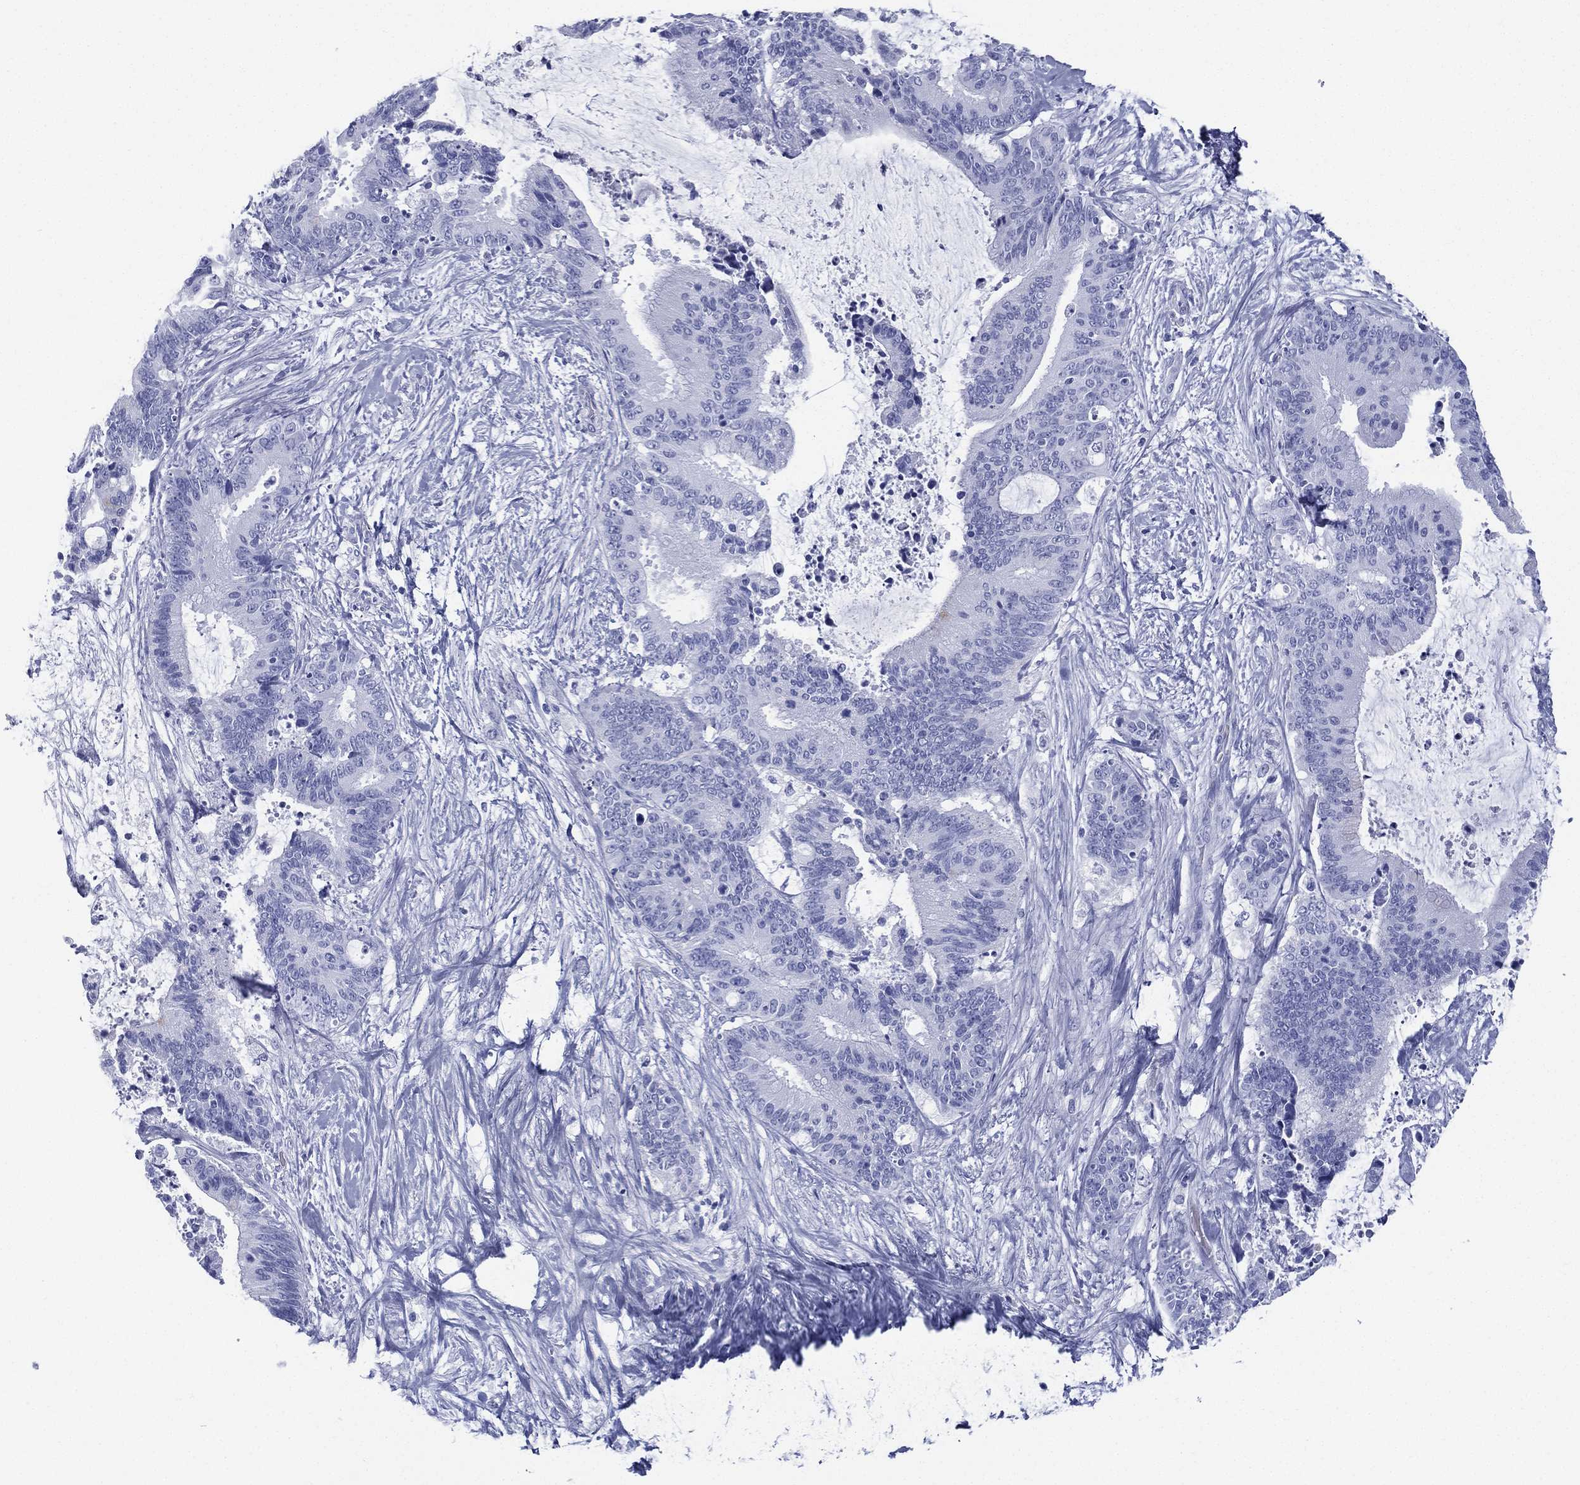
{"staining": {"intensity": "negative", "quantity": "none", "location": "none"}, "tissue": "liver cancer", "cell_type": "Tumor cells", "image_type": "cancer", "snomed": [{"axis": "morphology", "description": "Cholangiocarcinoma"}, {"axis": "topography", "description": "Liver"}], "caption": "Tumor cells show no significant expression in cholangiocarcinoma (liver). (DAB (3,3'-diaminobenzidine) immunohistochemistry visualized using brightfield microscopy, high magnification).", "gene": "RSPH4A", "patient": {"sex": "female", "age": 73}}